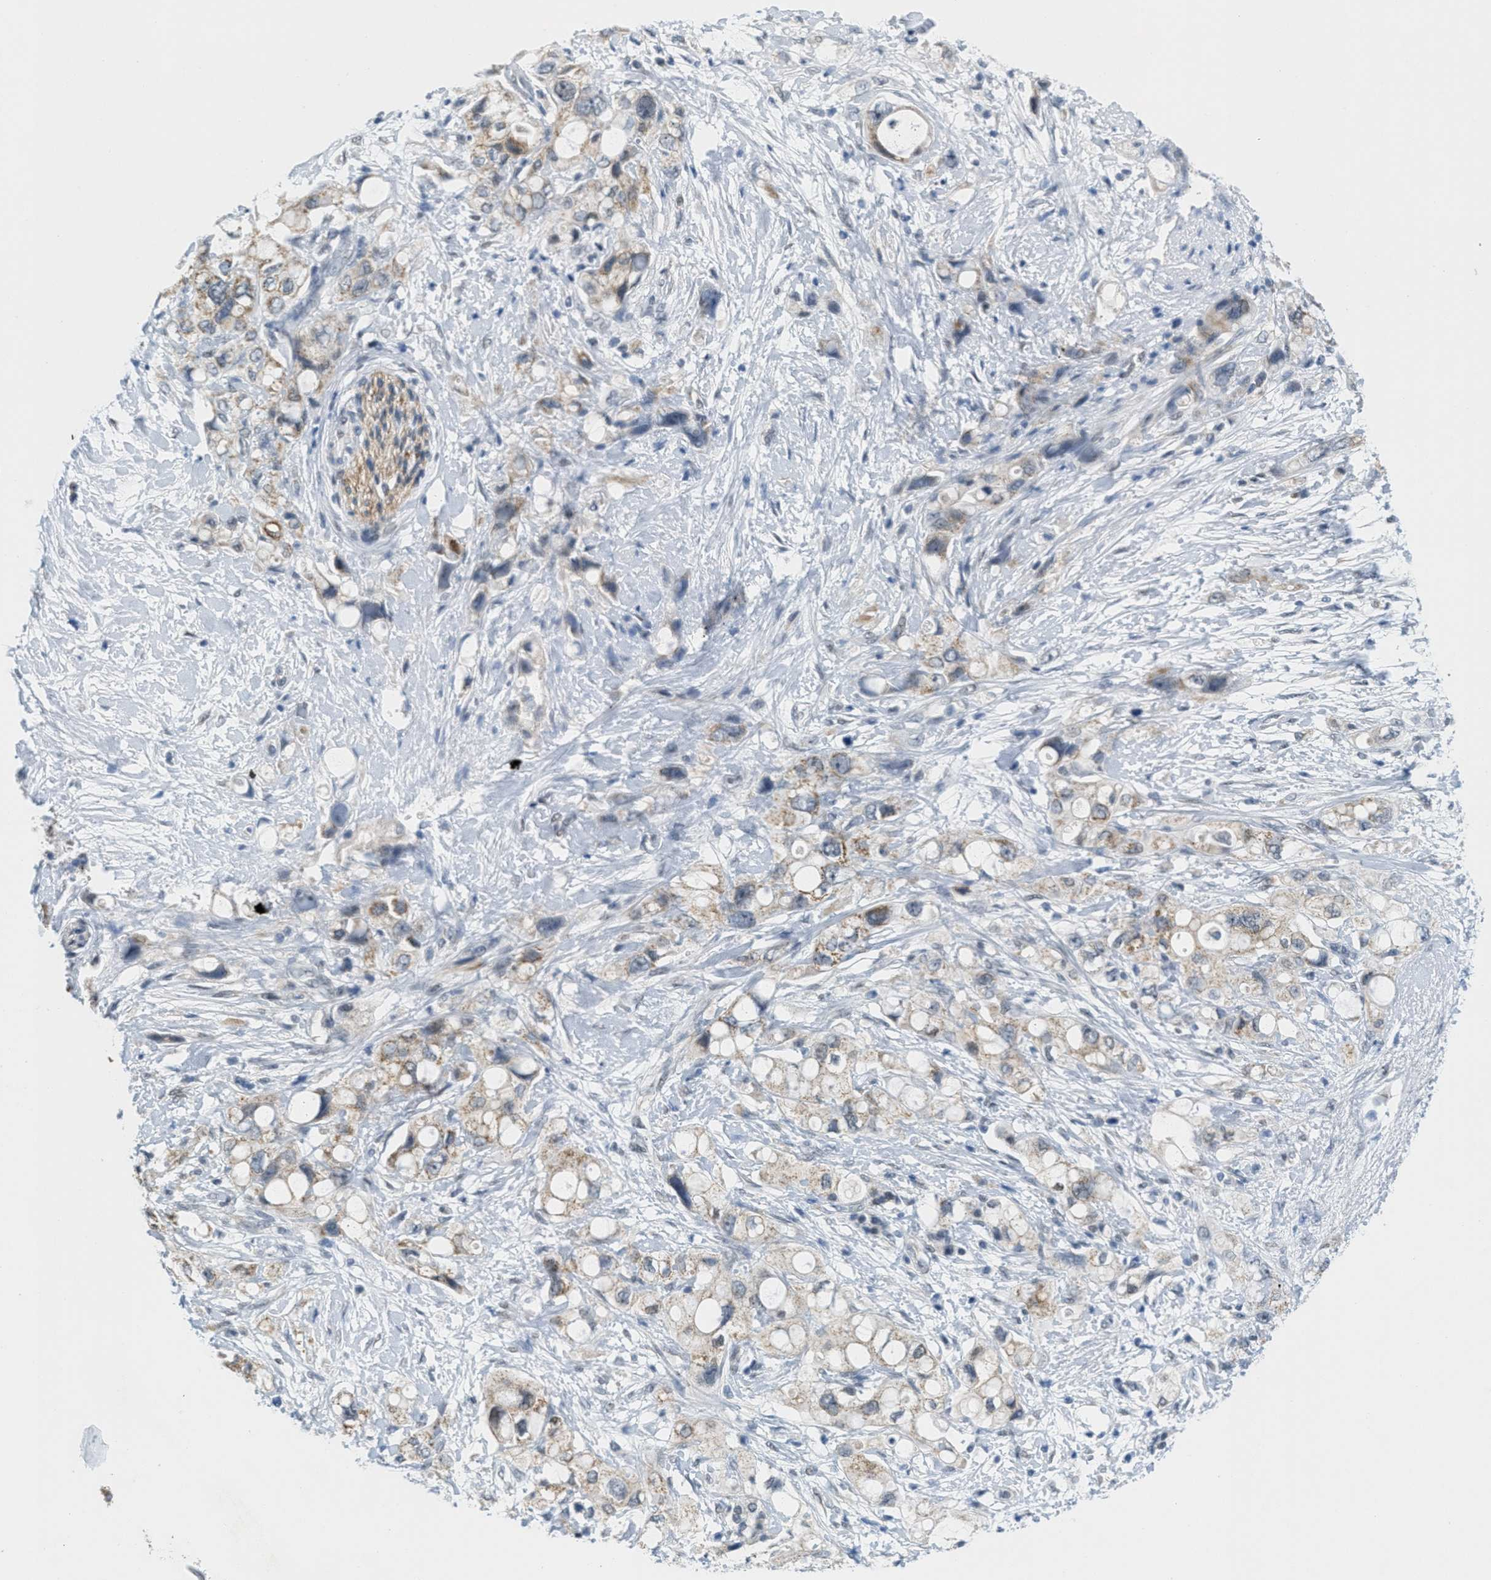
{"staining": {"intensity": "moderate", "quantity": "25%-75%", "location": "cytoplasmic/membranous"}, "tissue": "pancreatic cancer", "cell_type": "Tumor cells", "image_type": "cancer", "snomed": [{"axis": "morphology", "description": "Adenocarcinoma, NOS"}, {"axis": "topography", "description": "Pancreas"}], "caption": "Human adenocarcinoma (pancreatic) stained for a protein (brown) displays moderate cytoplasmic/membranous positive staining in approximately 25%-75% of tumor cells.", "gene": "HS3ST2", "patient": {"sex": "female", "age": 56}}